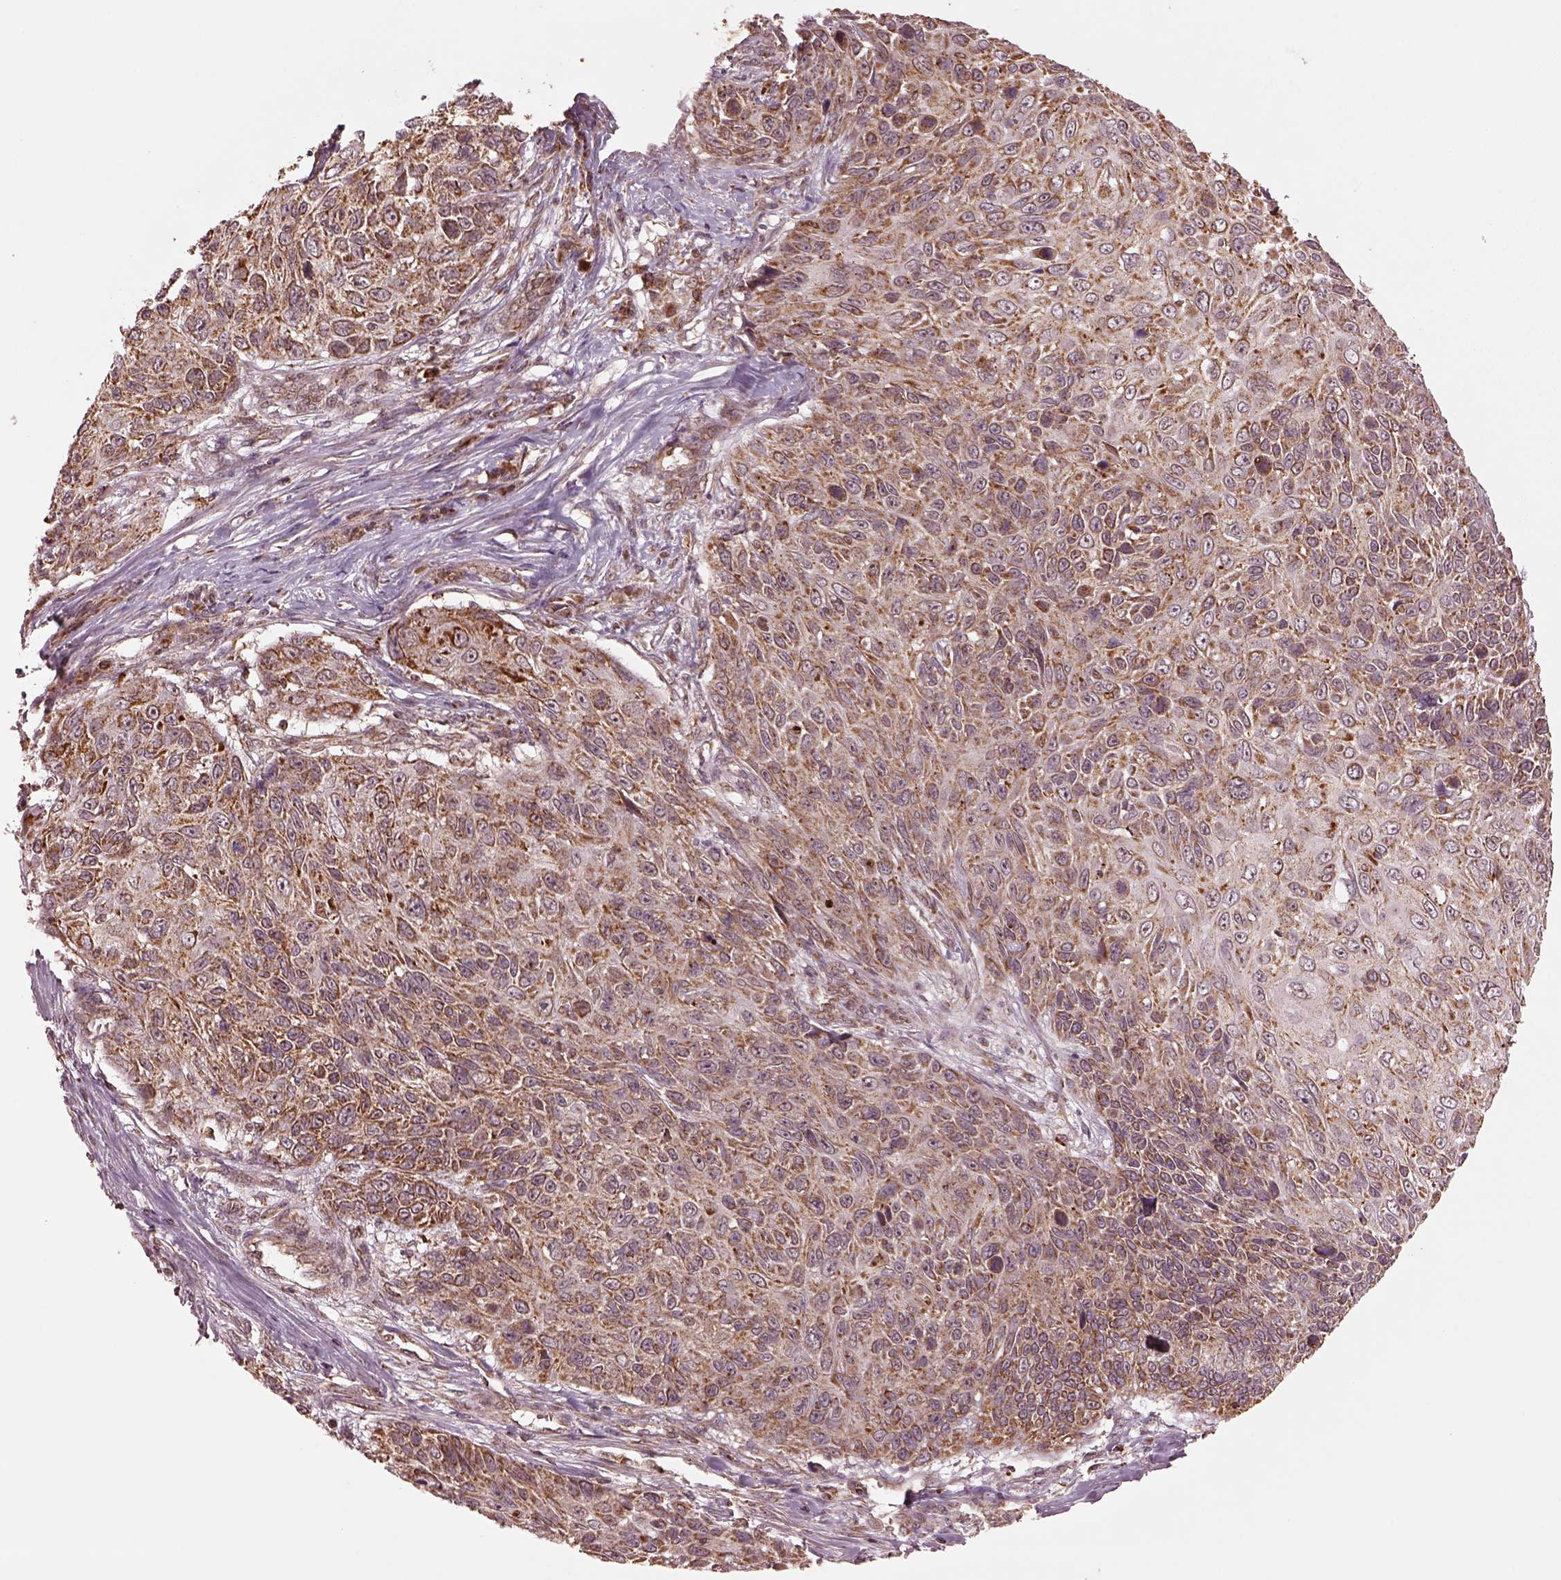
{"staining": {"intensity": "moderate", "quantity": ">75%", "location": "cytoplasmic/membranous"}, "tissue": "skin cancer", "cell_type": "Tumor cells", "image_type": "cancer", "snomed": [{"axis": "morphology", "description": "Squamous cell carcinoma, NOS"}, {"axis": "topography", "description": "Skin"}], "caption": "IHC image of human skin cancer stained for a protein (brown), which reveals medium levels of moderate cytoplasmic/membranous staining in about >75% of tumor cells.", "gene": "SEL1L3", "patient": {"sex": "male", "age": 92}}